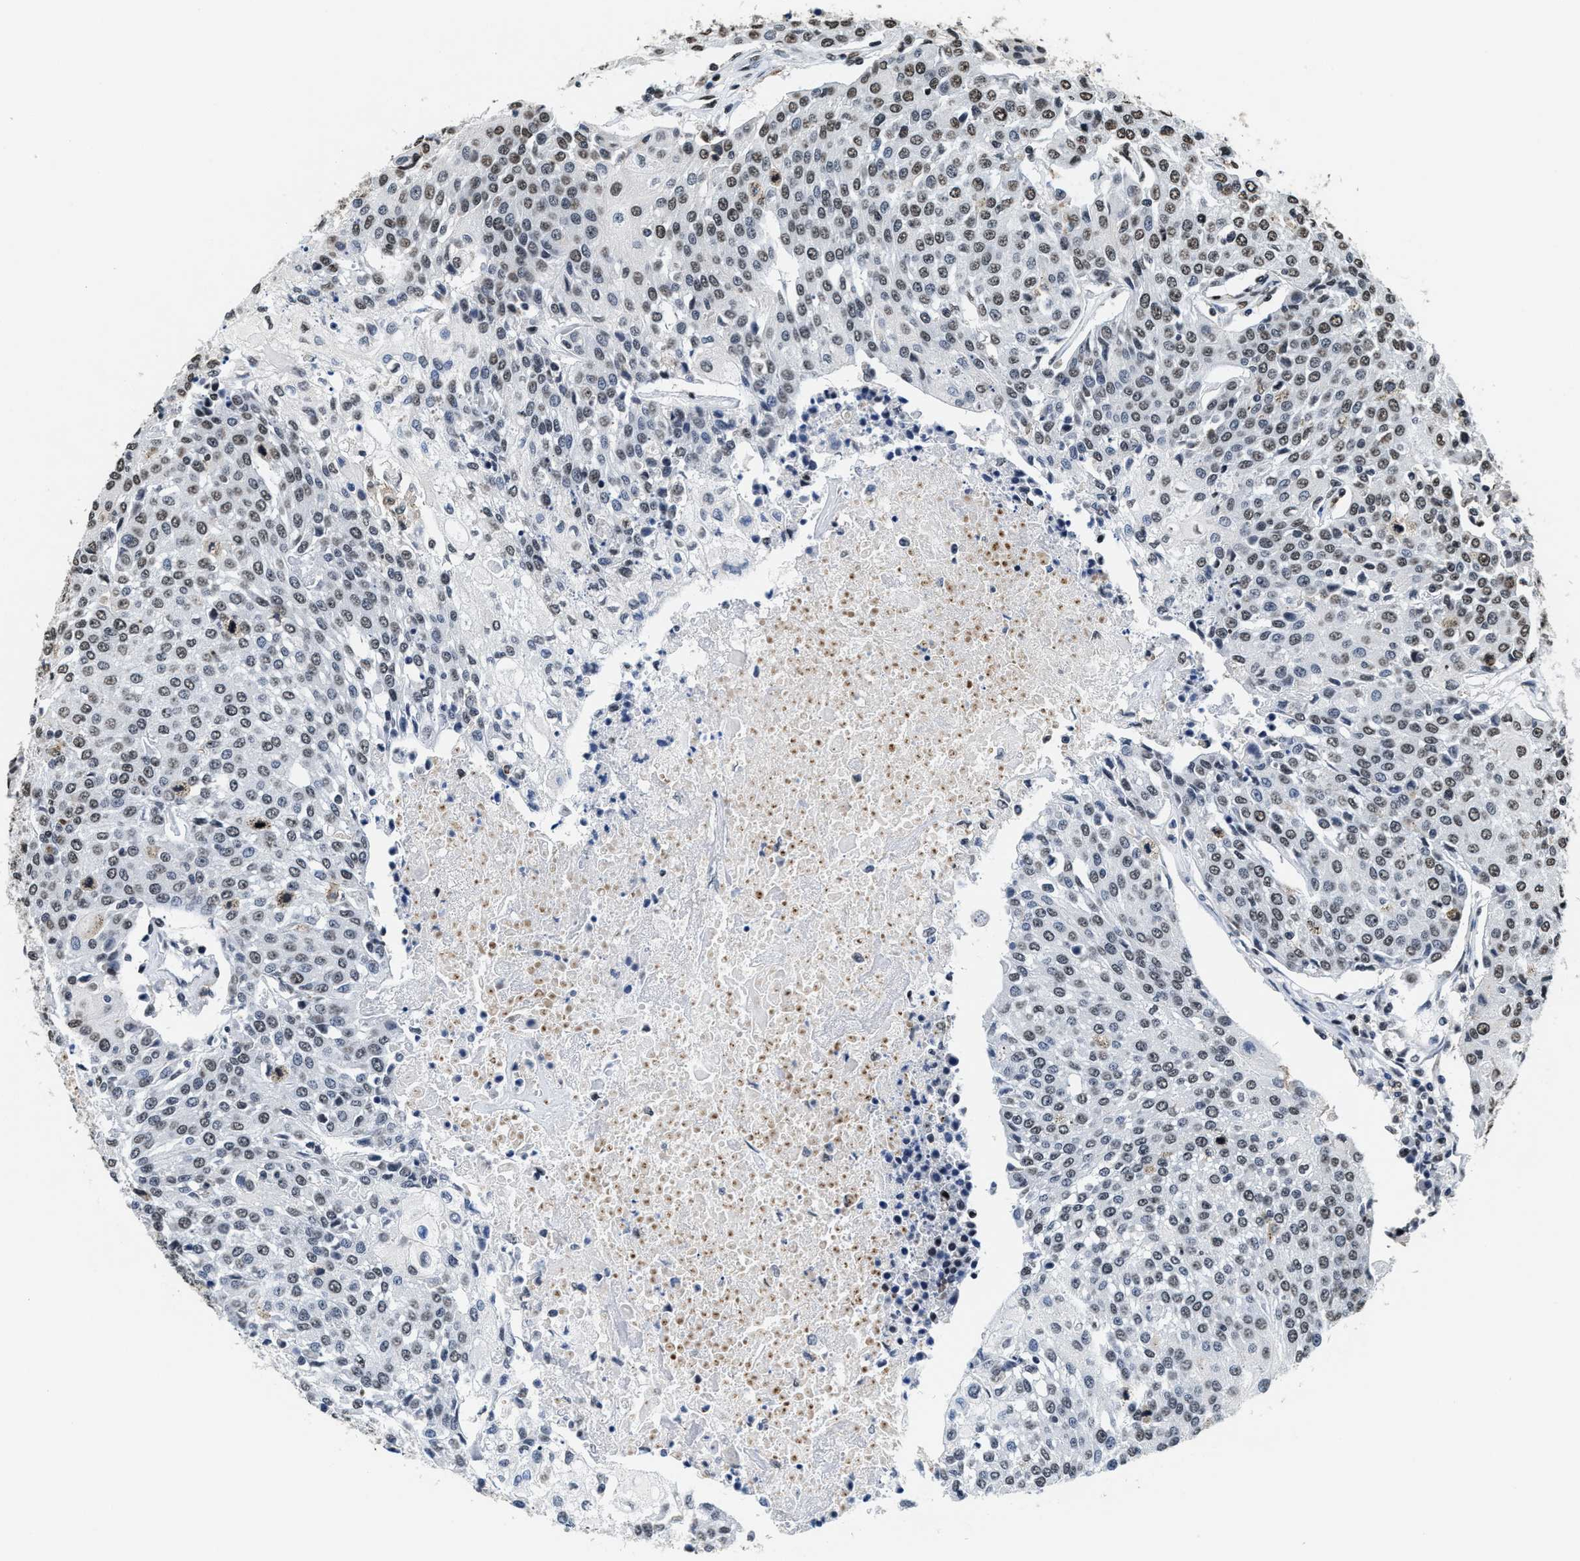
{"staining": {"intensity": "weak", "quantity": "25%-75%", "location": "nuclear"}, "tissue": "urothelial cancer", "cell_type": "Tumor cells", "image_type": "cancer", "snomed": [{"axis": "morphology", "description": "Urothelial carcinoma, High grade"}, {"axis": "topography", "description": "Urinary bladder"}], "caption": "Urothelial cancer stained with a brown dye exhibits weak nuclear positive positivity in about 25%-75% of tumor cells.", "gene": "SUPT16H", "patient": {"sex": "female", "age": 85}}